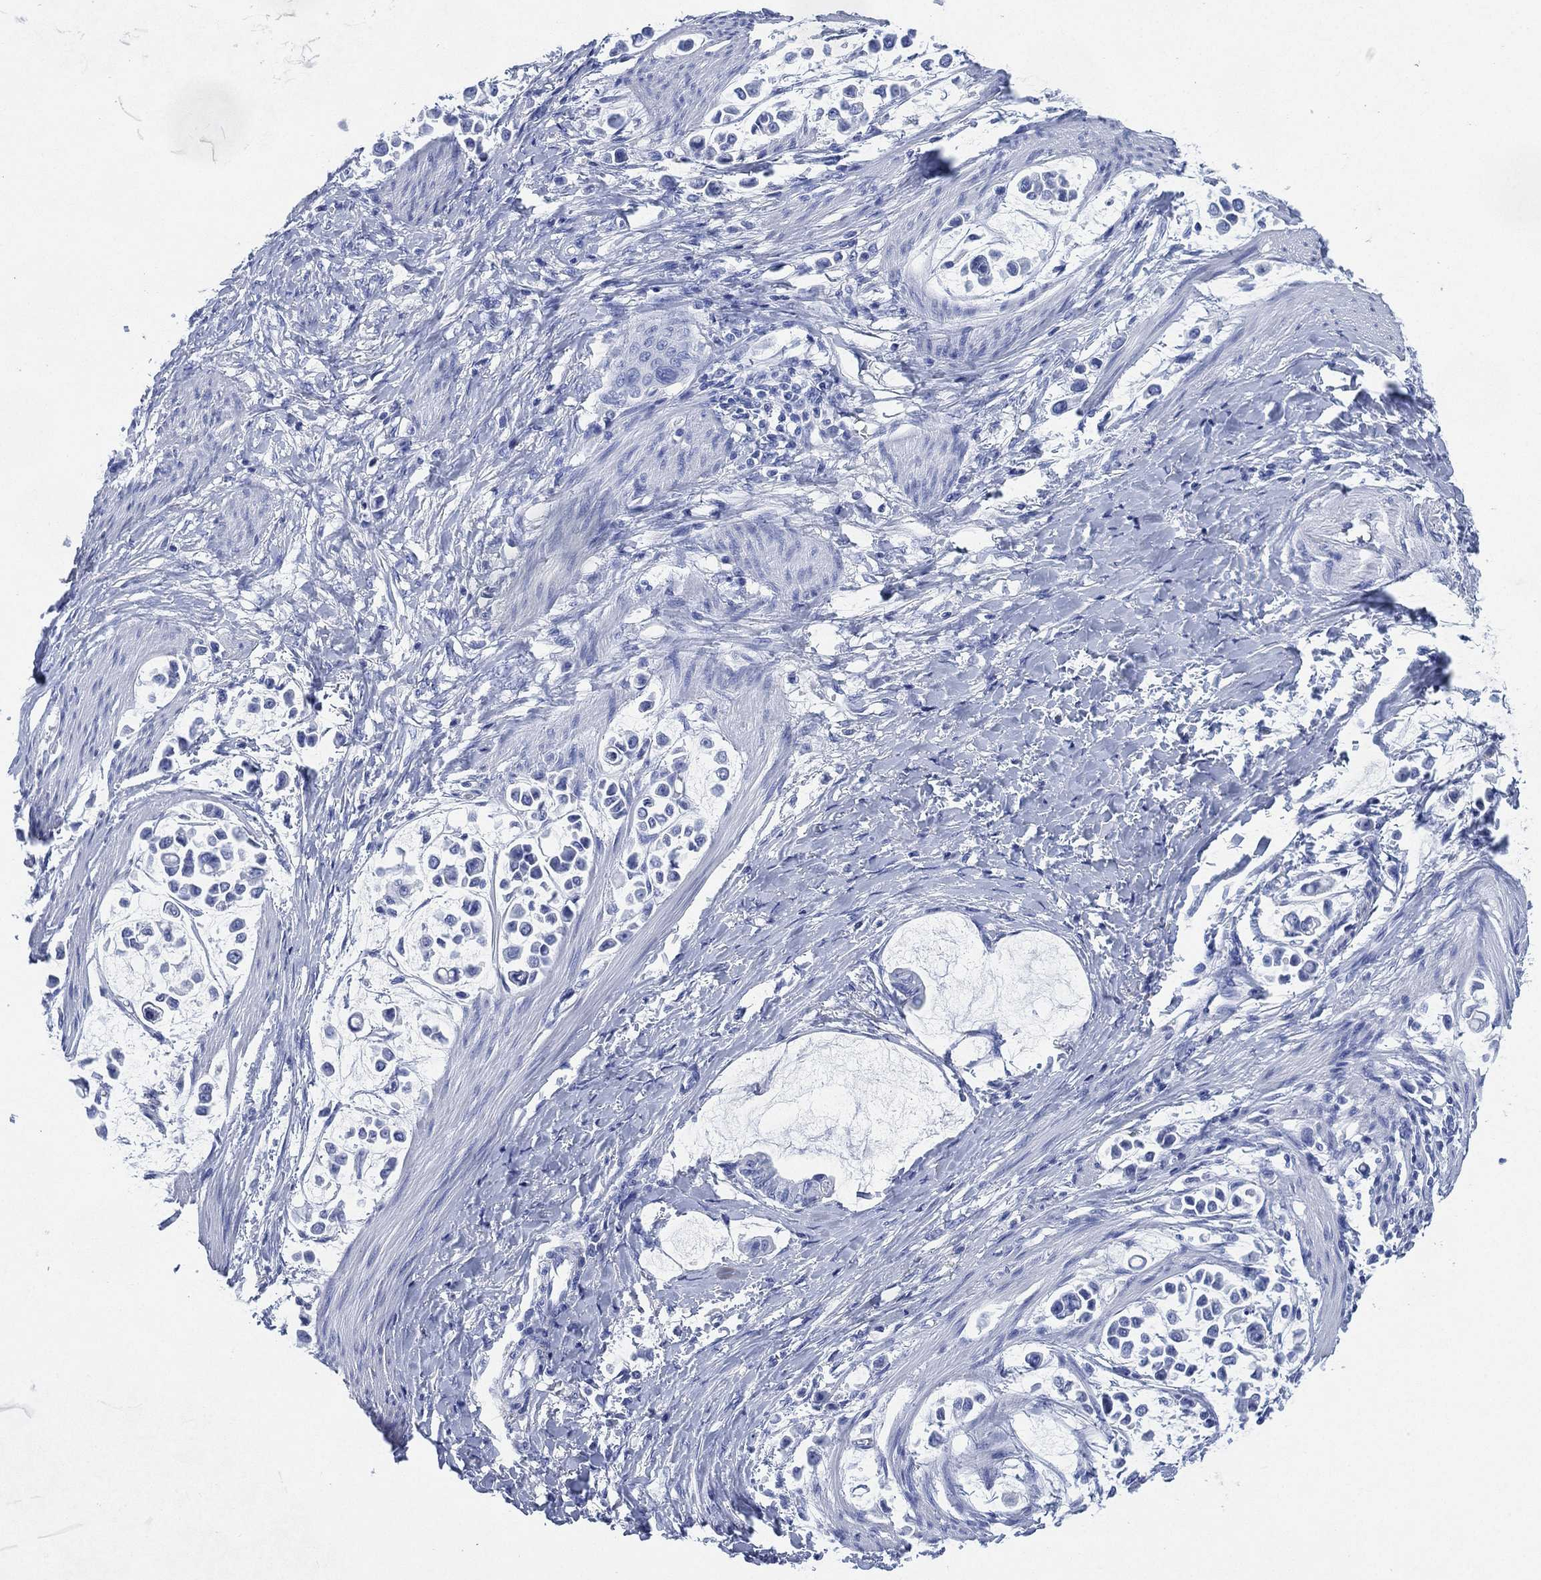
{"staining": {"intensity": "negative", "quantity": "none", "location": "none"}, "tissue": "stomach cancer", "cell_type": "Tumor cells", "image_type": "cancer", "snomed": [{"axis": "morphology", "description": "Adenocarcinoma, NOS"}, {"axis": "topography", "description": "Stomach"}], "caption": "A photomicrograph of stomach cancer stained for a protein exhibits no brown staining in tumor cells. The staining was performed using DAB to visualize the protein expression in brown, while the nuclei were stained in blue with hematoxylin (Magnification: 20x).", "gene": "SIGLECL1", "patient": {"sex": "male", "age": 82}}